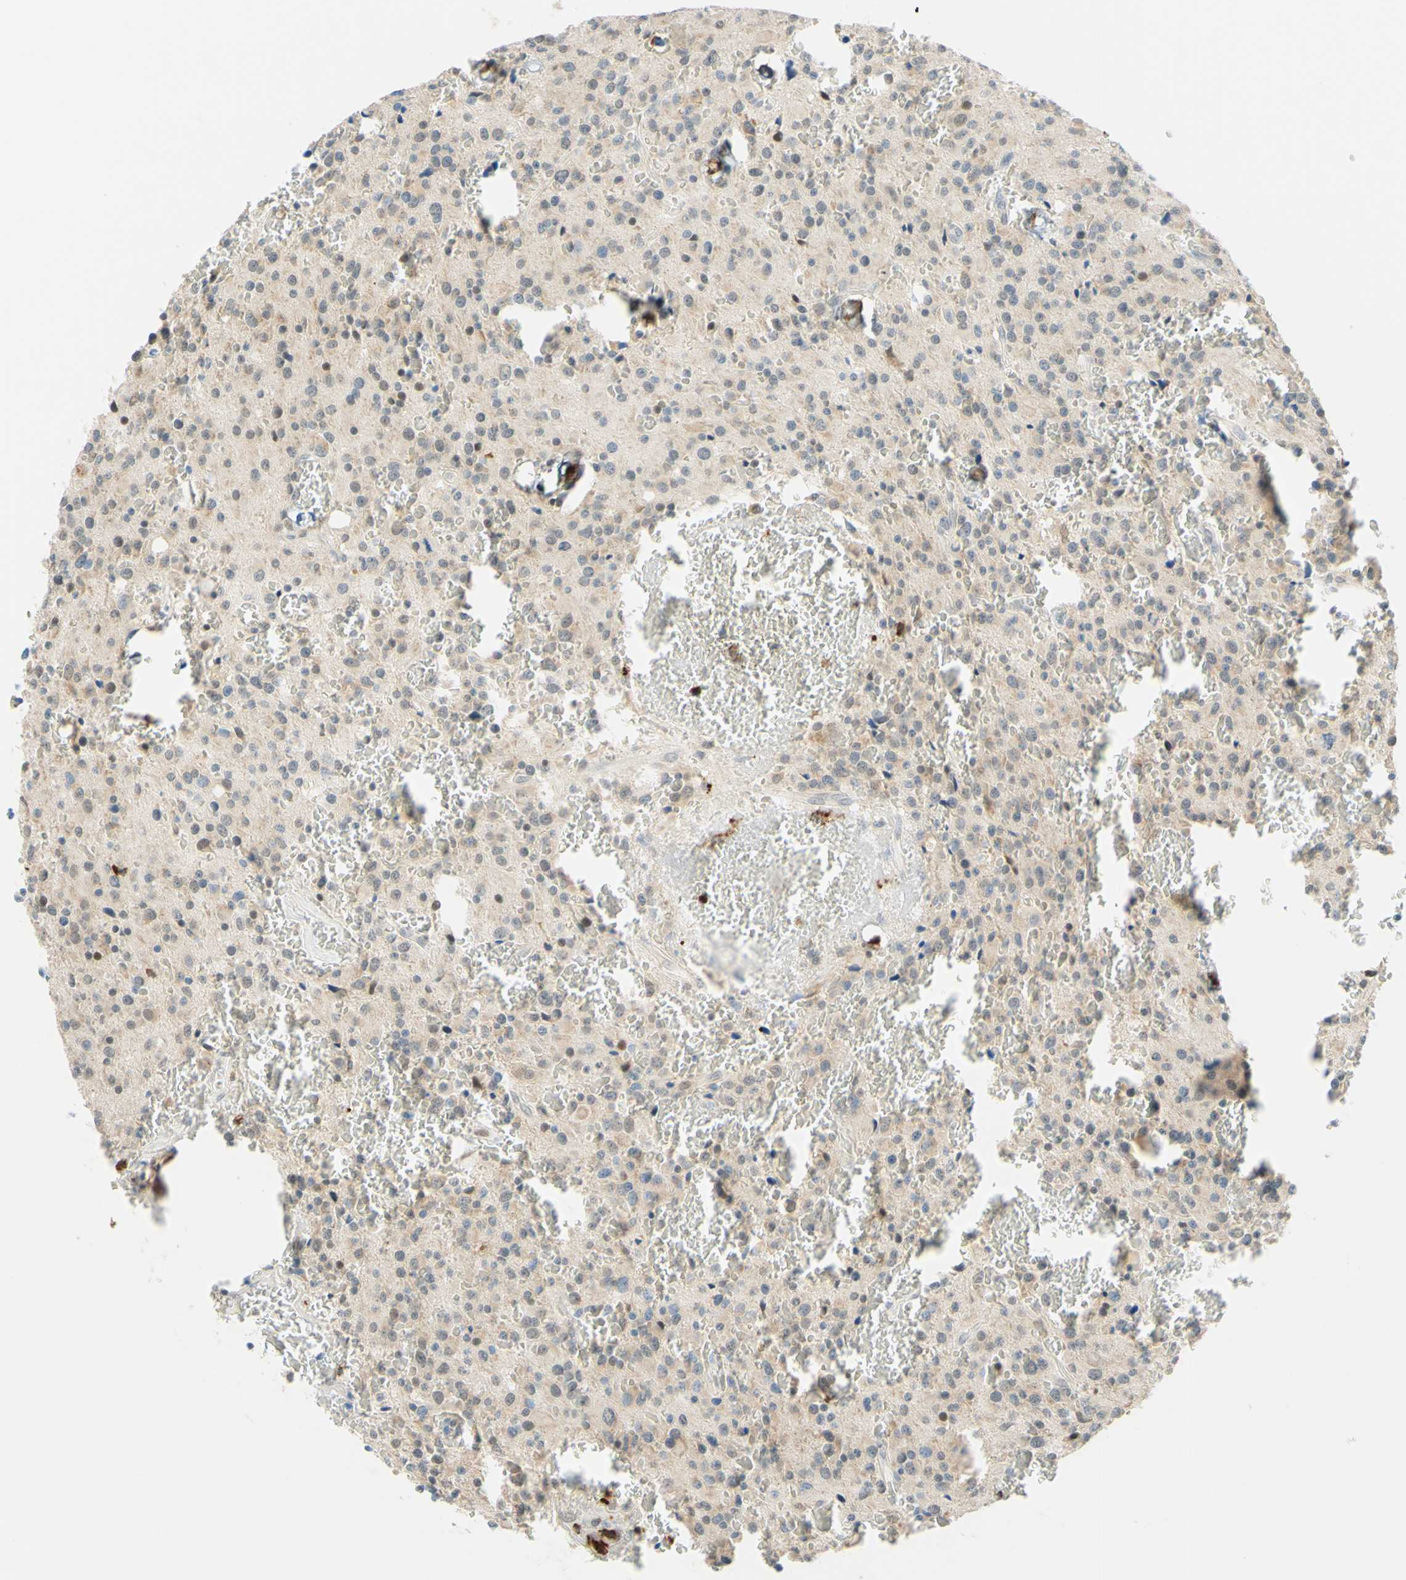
{"staining": {"intensity": "moderate", "quantity": "25%-75%", "location": "cytoplasmic/membranous"}, "tissue": "glioma", "cell_type": "Tumor cells", "image_type": "cancer", "snomed": [{"axis": "morphology", "description": "Glioma, malignant, Low grade"}, {"axis": "topography", "description": "Brain"}], "caption": "IHC micrograph of human malignant glioma (low-grade) stained for a protein (brown), which reveals medium levels of moderate cytoplasmic/membranous positivity in about 25%-75% of tumor cells.", "gene": "TREM2", "patient": {"sex": "male", "age": 58}}